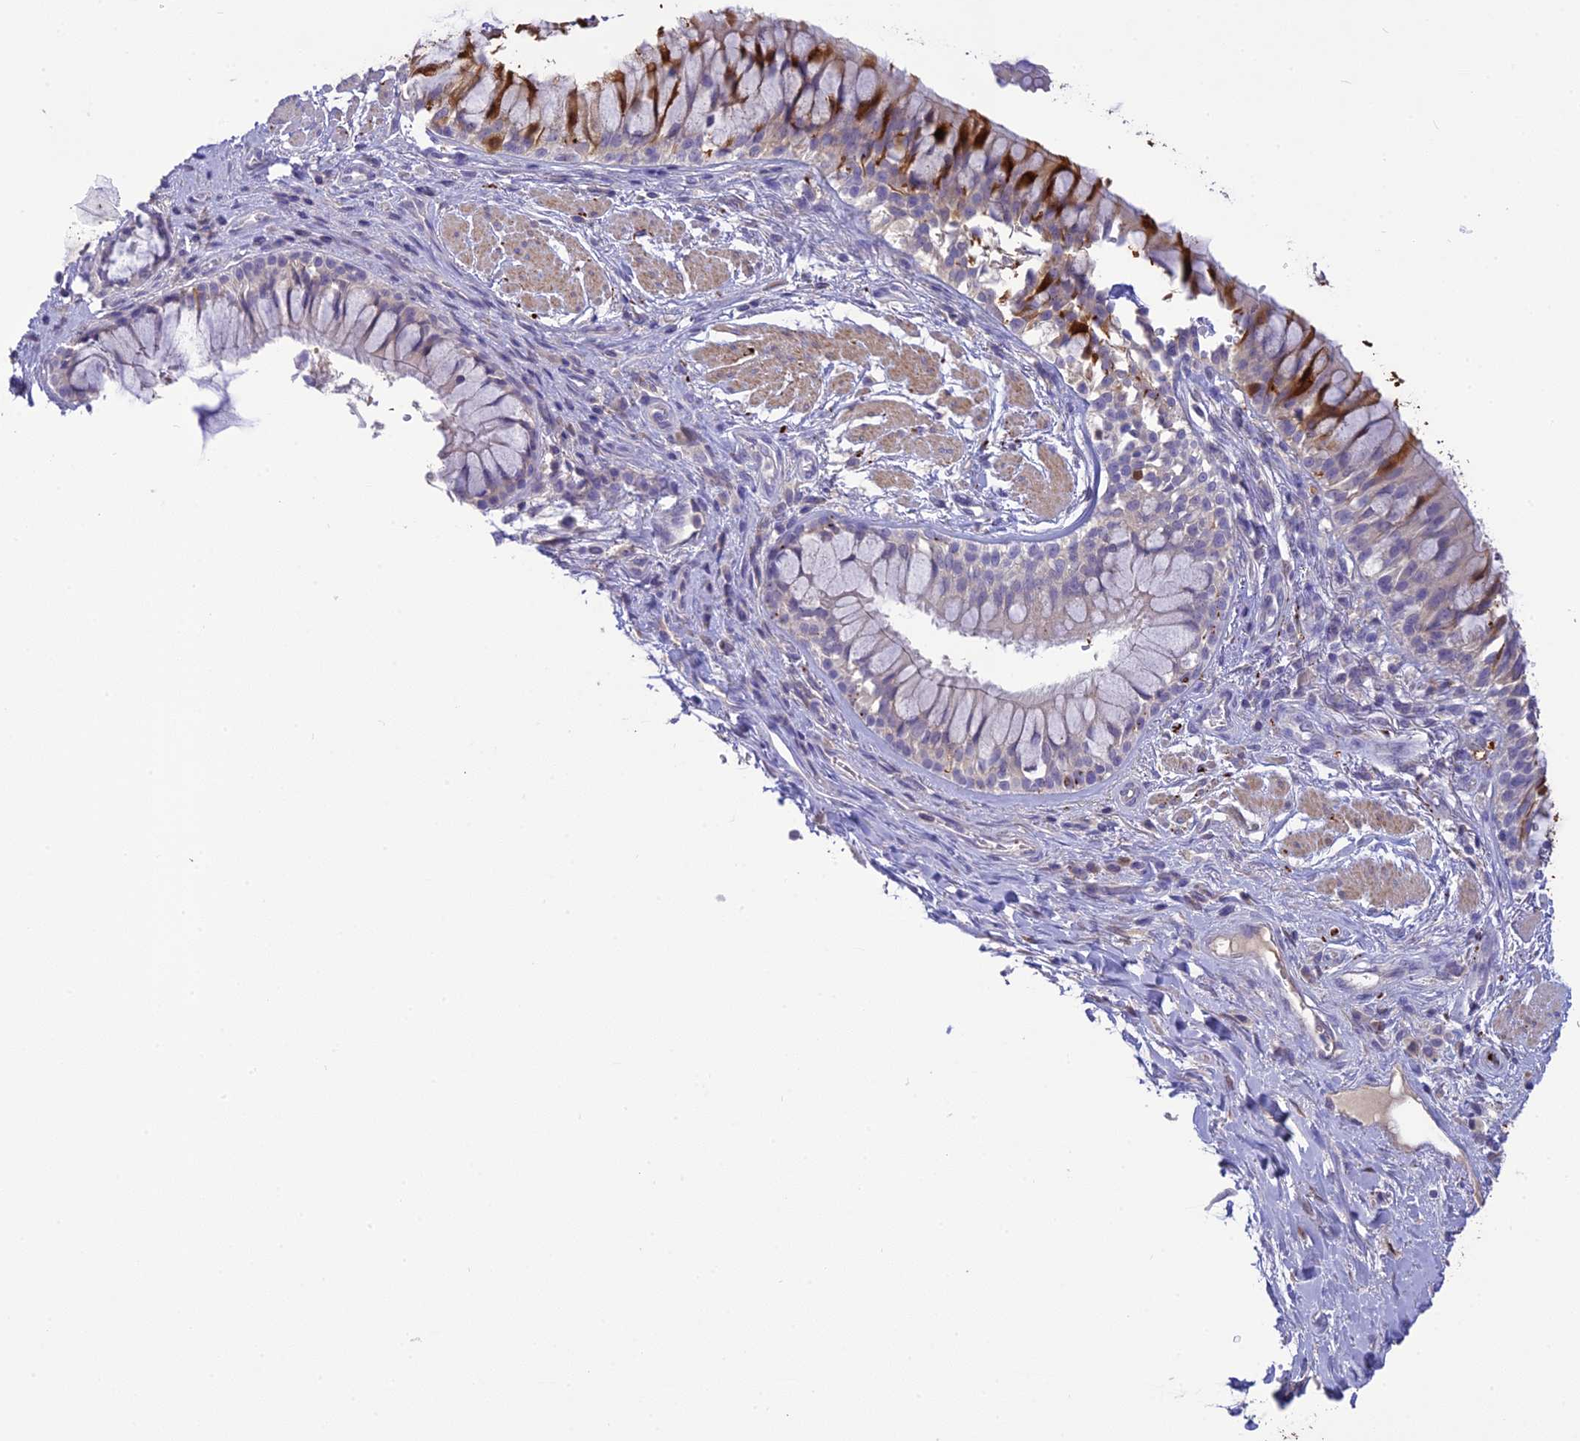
{"staining": {"intensity": "weak", "quantity": "<25%", "location": "nuclear"}, "tissue": "adipose tissue", "cell_type": "Adipocytes", "image_type": "normal", "snomed": [{"axis": "morphology", "description": "Normal tissue, NOS"}, {"axis": "morphology", "description": "Squamous cell carcinoma, NOS"}, {"axis": "topography", "description": "Bronchus"}, {"axis": "topography", "description": "Lung"}], "caption": "Immunohistochemistry of benign adipose tissue demonstrates no expression in adipocytes.", "gene": "XPO7", "patient": {"sex": "male", "age": 64}}